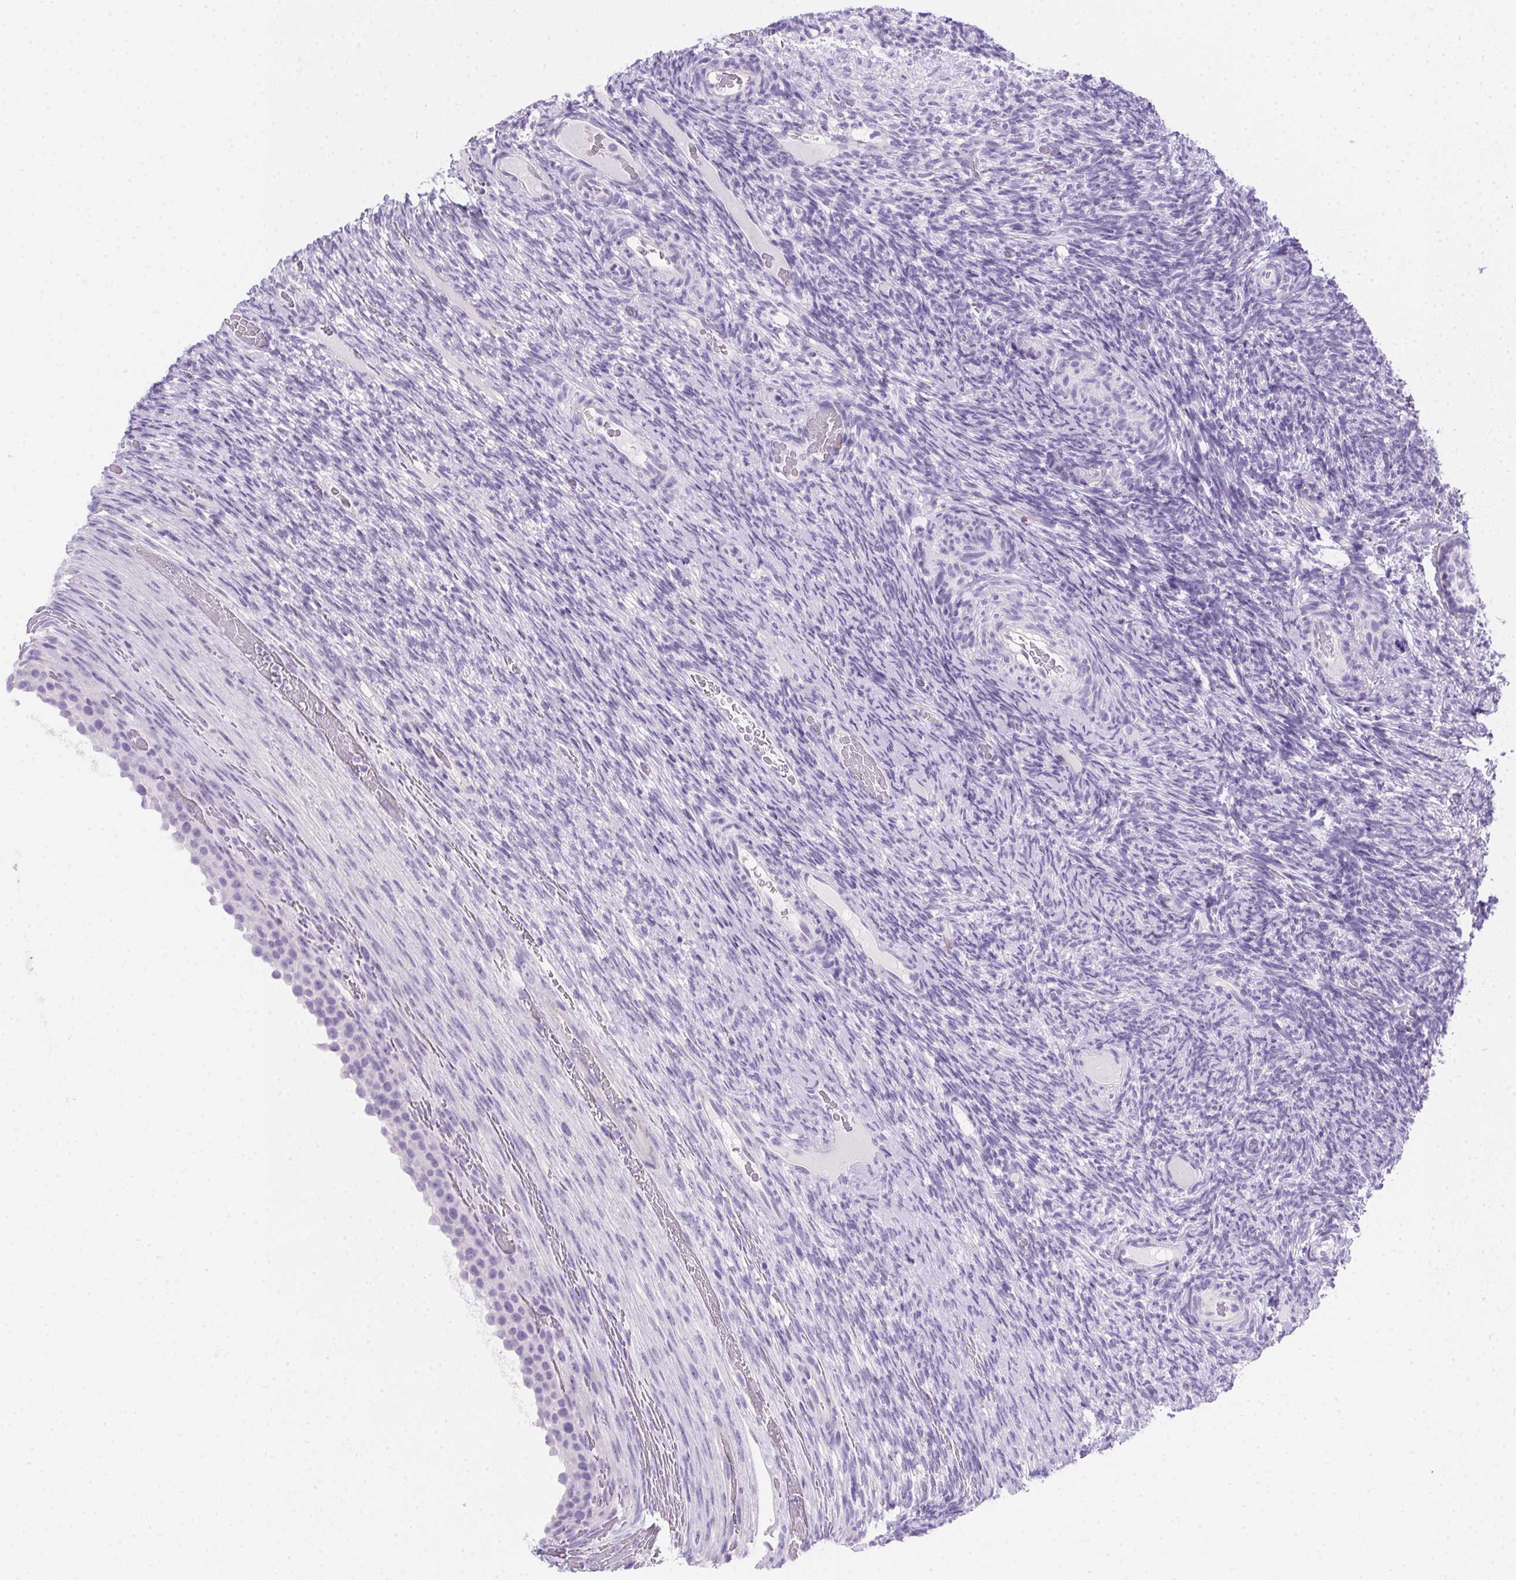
{"staining": {"intensity": "negative", "quantity": "none", "location": "none"}, "tissue": "ovary", "cell_type": "Follicle cells", "image_type": "normal", "snomed": [{"axis": "morphology", "description": "Normal tissue, NOS"}, {"axis": "topography", "description": "Ovary"}], "caption": "Human ovary stained for a protein using immunohistochemistry reveals no expression in follicle cells.", "gene": "SPACA5B", "patient": {"sex": "female", "age": 34}}